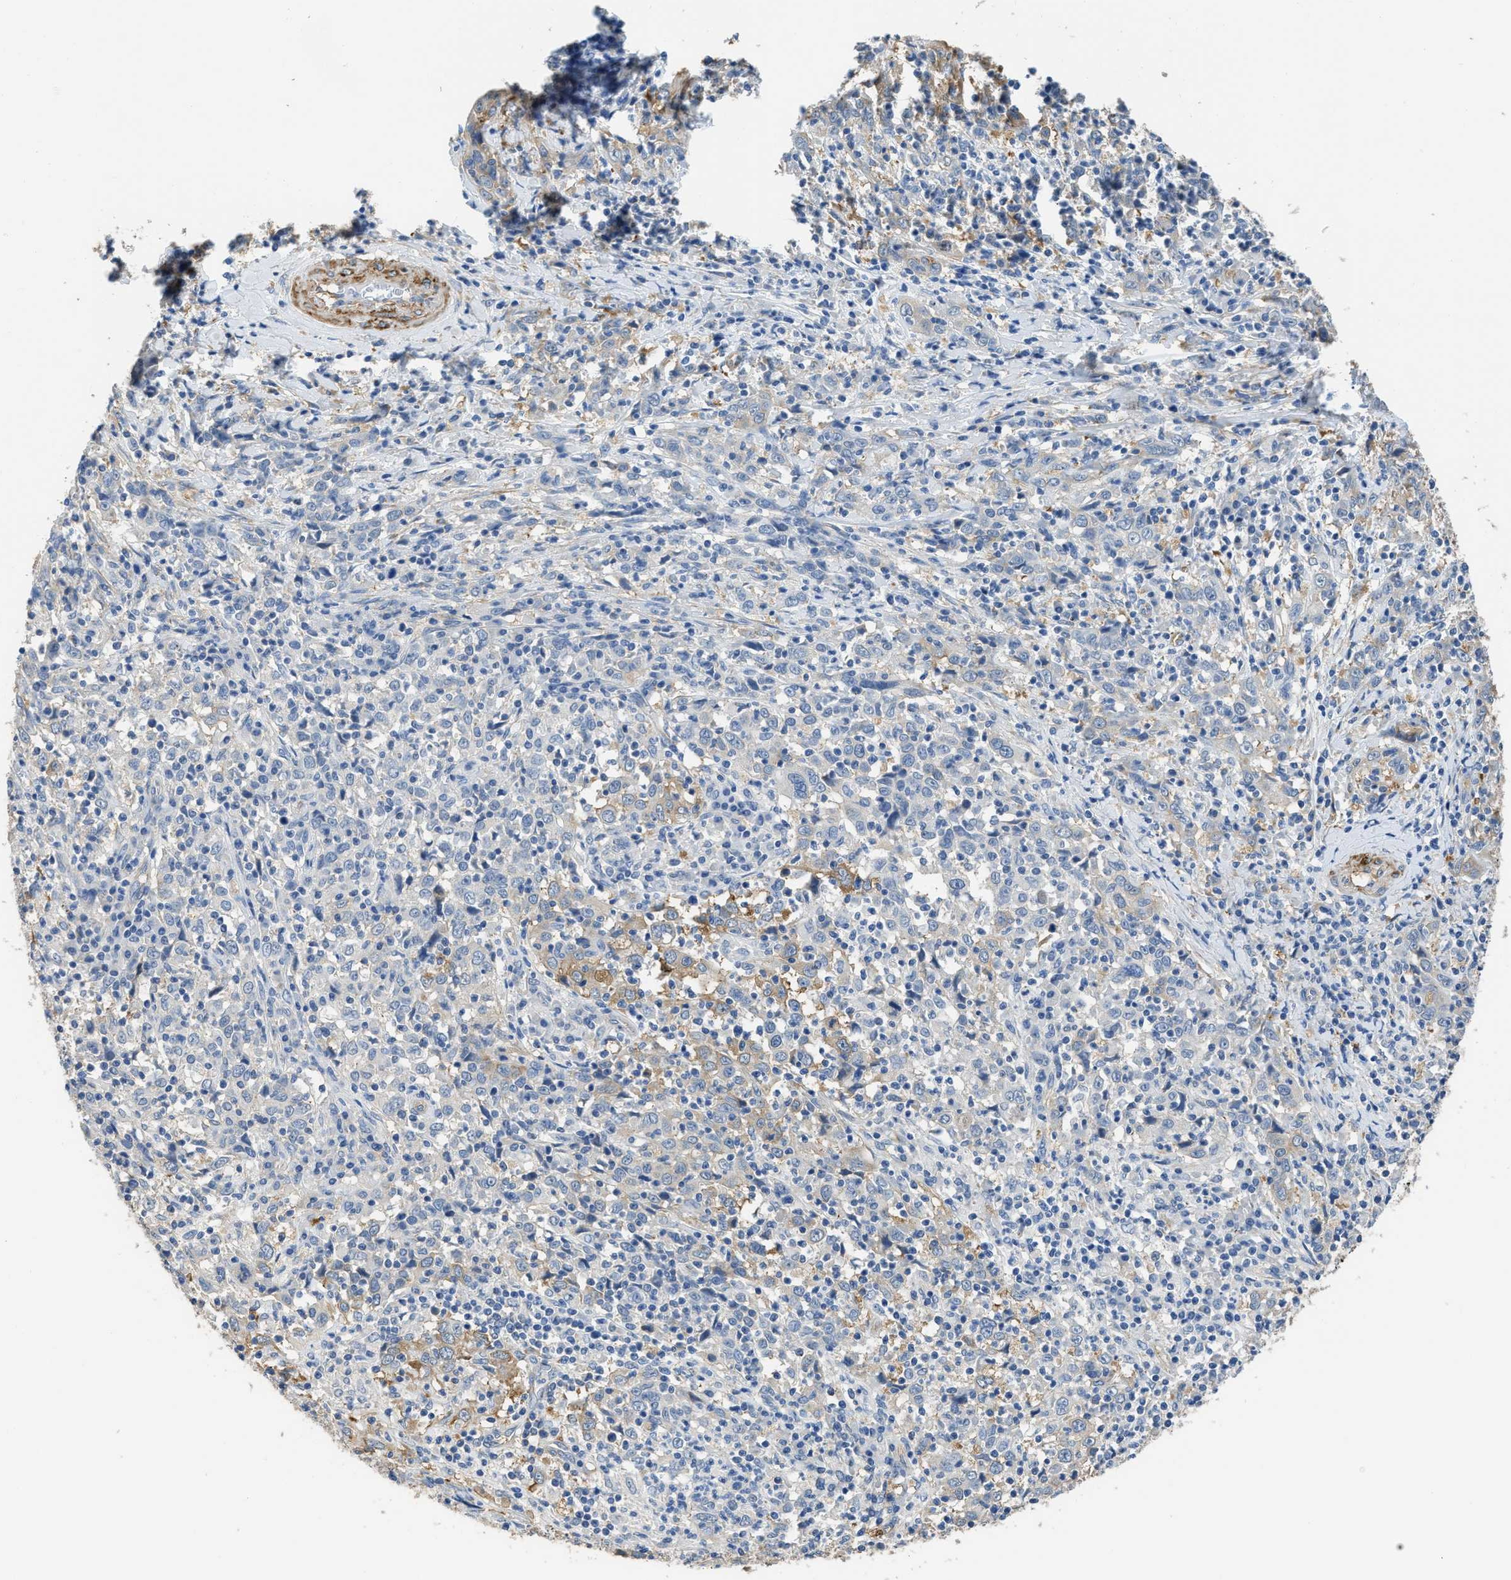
{"staining": {"intensity": "weak", "quantity": "<25%", "location": "cytoplasmic/membranous"}, "tissue": "cervical cancer", "cell_type": "Tumor cells", "image_type": "cancer", "snomed": [{"axis": "morphology", "description": "Squamous cell carcinoma, NOS"}, {"axis": "topography", "description": "Cervix"}], "caption": "Immunohistochemical staining of human cervical cancer (squamous cell carcinoma) shows no significant positivity in tumor cells.", "gene": "ZSWIM5", "patient": {"sex": "female", "age": 46}}